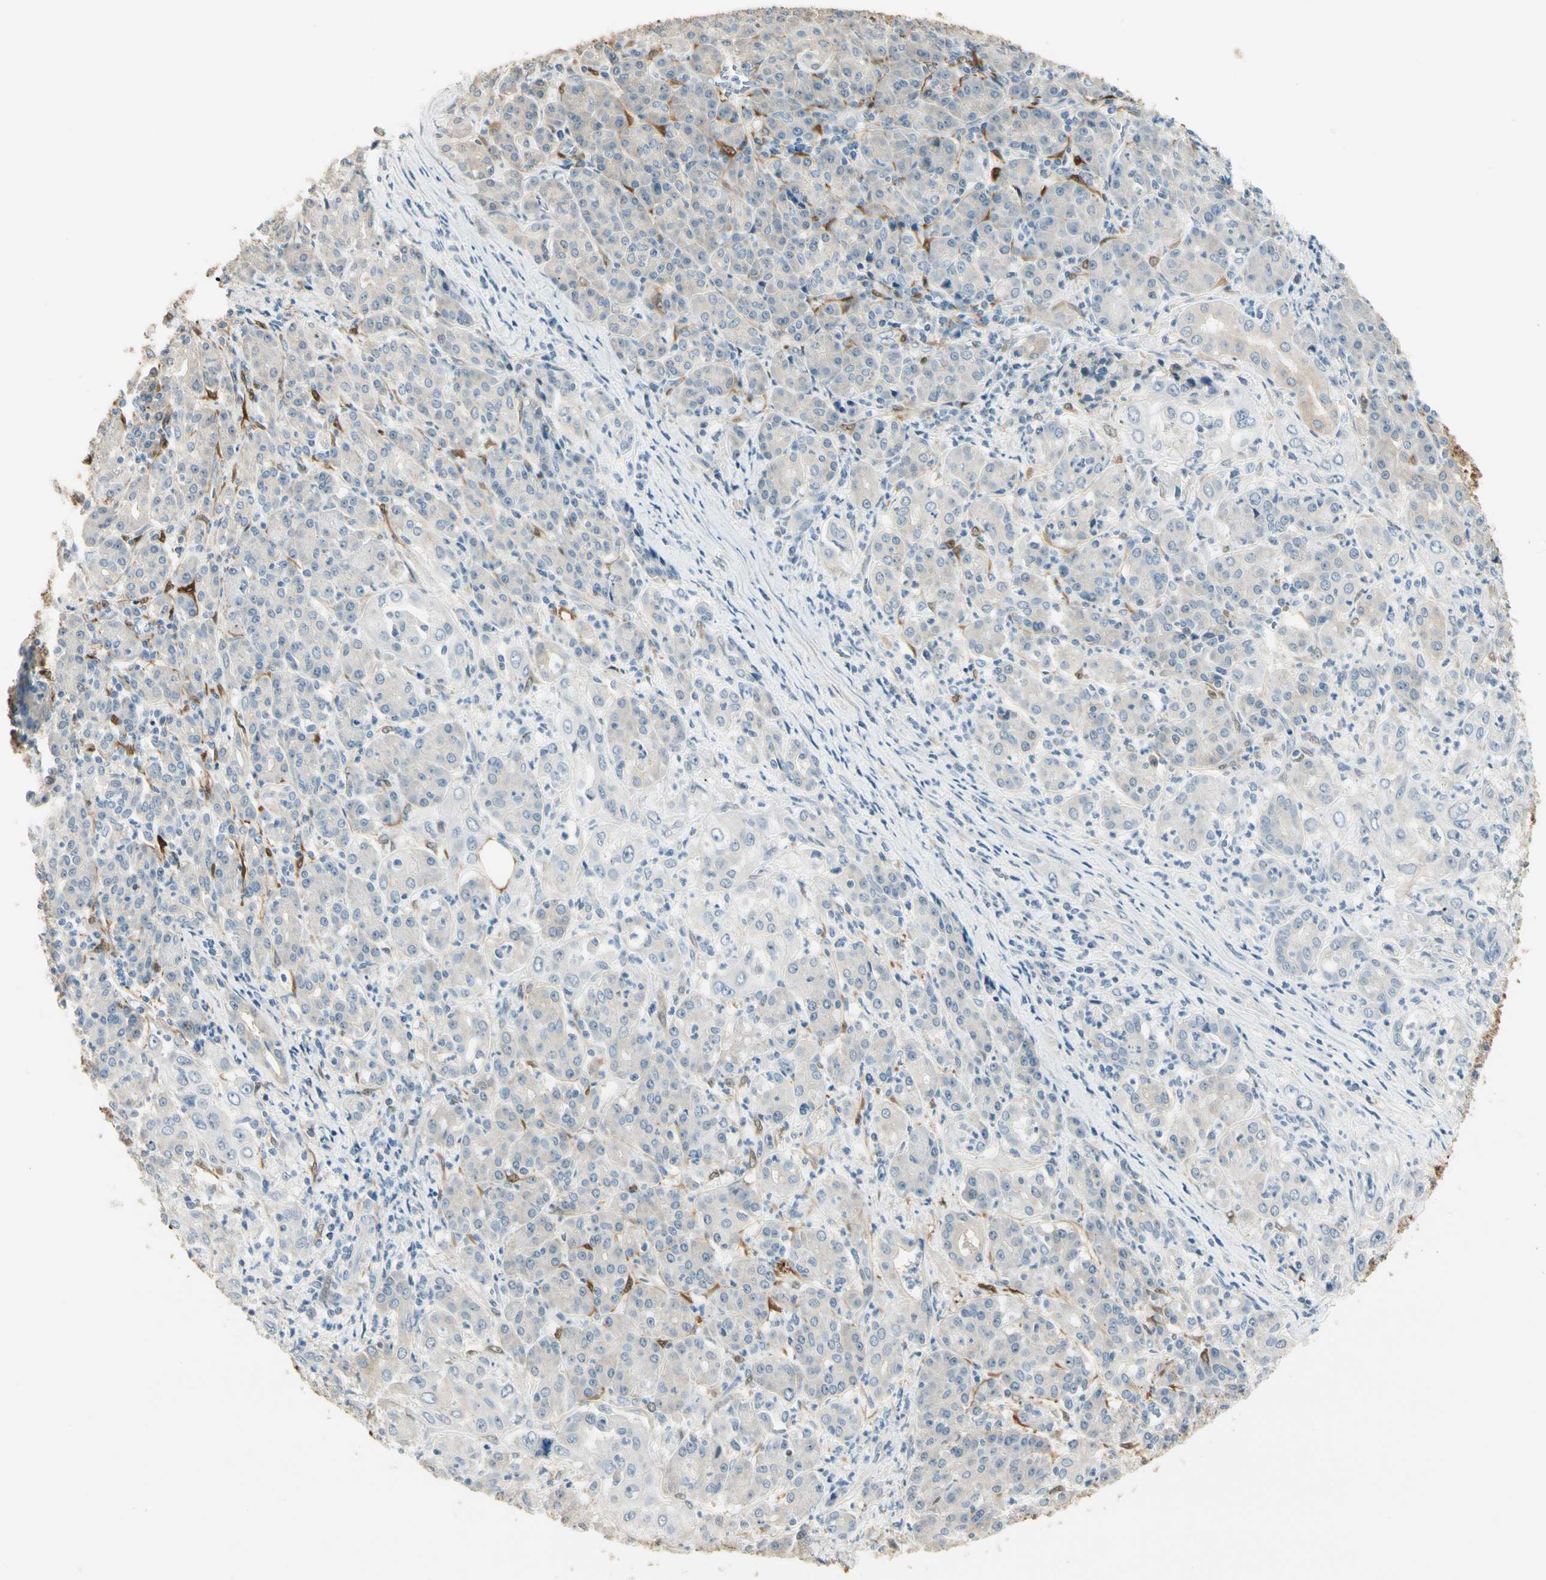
{"staining": {"intensity": "negative", "quantity": "none", "location": "none"}, "tissue": "pancreatic cancer", "cell_type": "Tumor cells", "image_type": "cancer", "snomed": [{"axis": "morphology", "description": "Adenocarcinoma, NOS"}, {"axis": "topography", "description": "Pancreas"}], "caption": "An immunohistochemistry photomicrograph of adenocarcinoma (pancreatic) is shown. There is no staining in tumor cells of adenocarcinoma (pancreatic).", "gene": "GNE", "patient": {"sex": "male", "age": 70}}